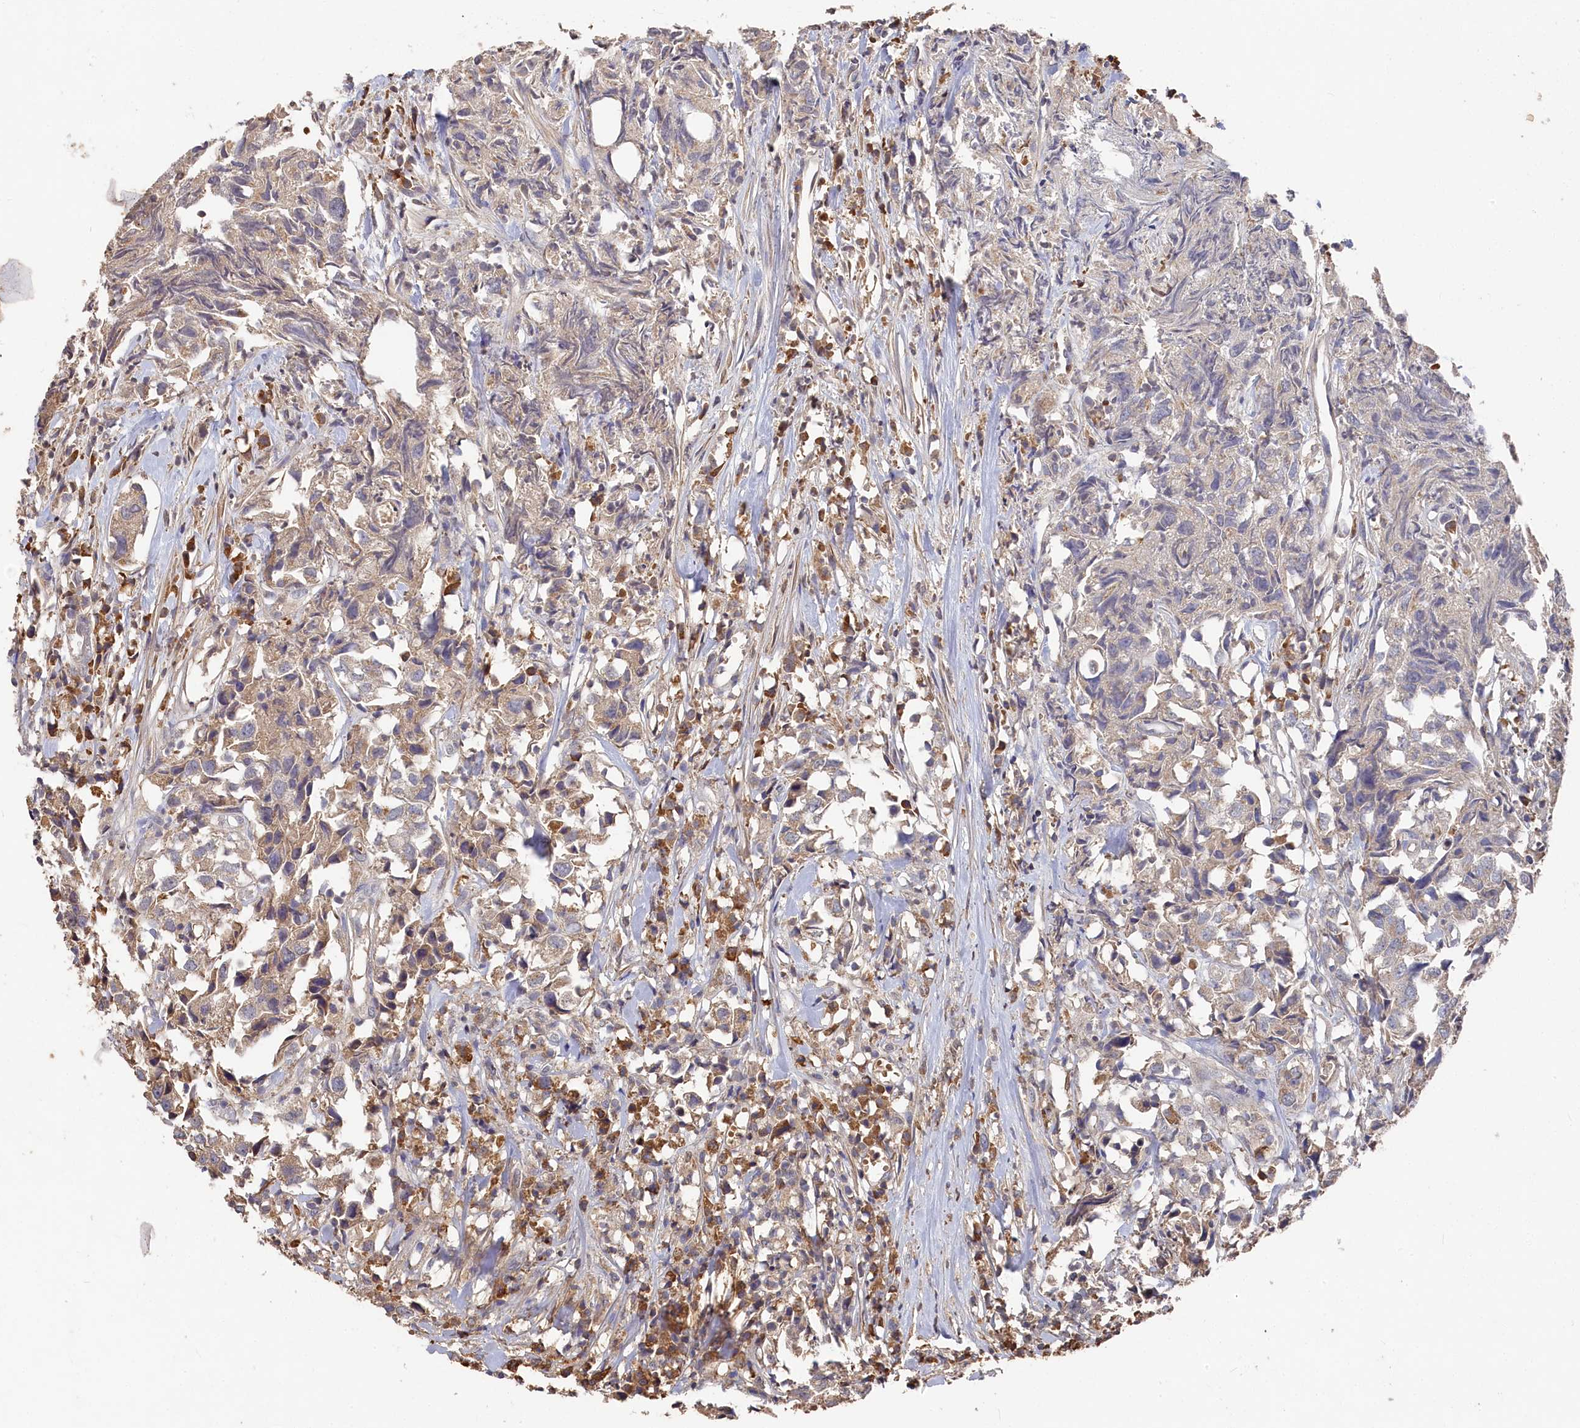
{"staining": {"intensity": "moderate", "quantity": "25%-75%", "location": "cytoplasmic/membranous"}, "tissue": "urothelial cancer", "cell_type": "Tumor cells", "image_type": "cancer", "snomed": [{"axis": "morphology", "description": "Urothelial carcinoma, High grade"}, {"axis": "topography", "description": "Urinary bladder"}], "caption": "Urothelial cancer stained for a protein shows moderate cytoplasmic/membranous positivity in tumor cells.", "gene": "DHRS11", "patient": {"sex": "female", "age": 75}}